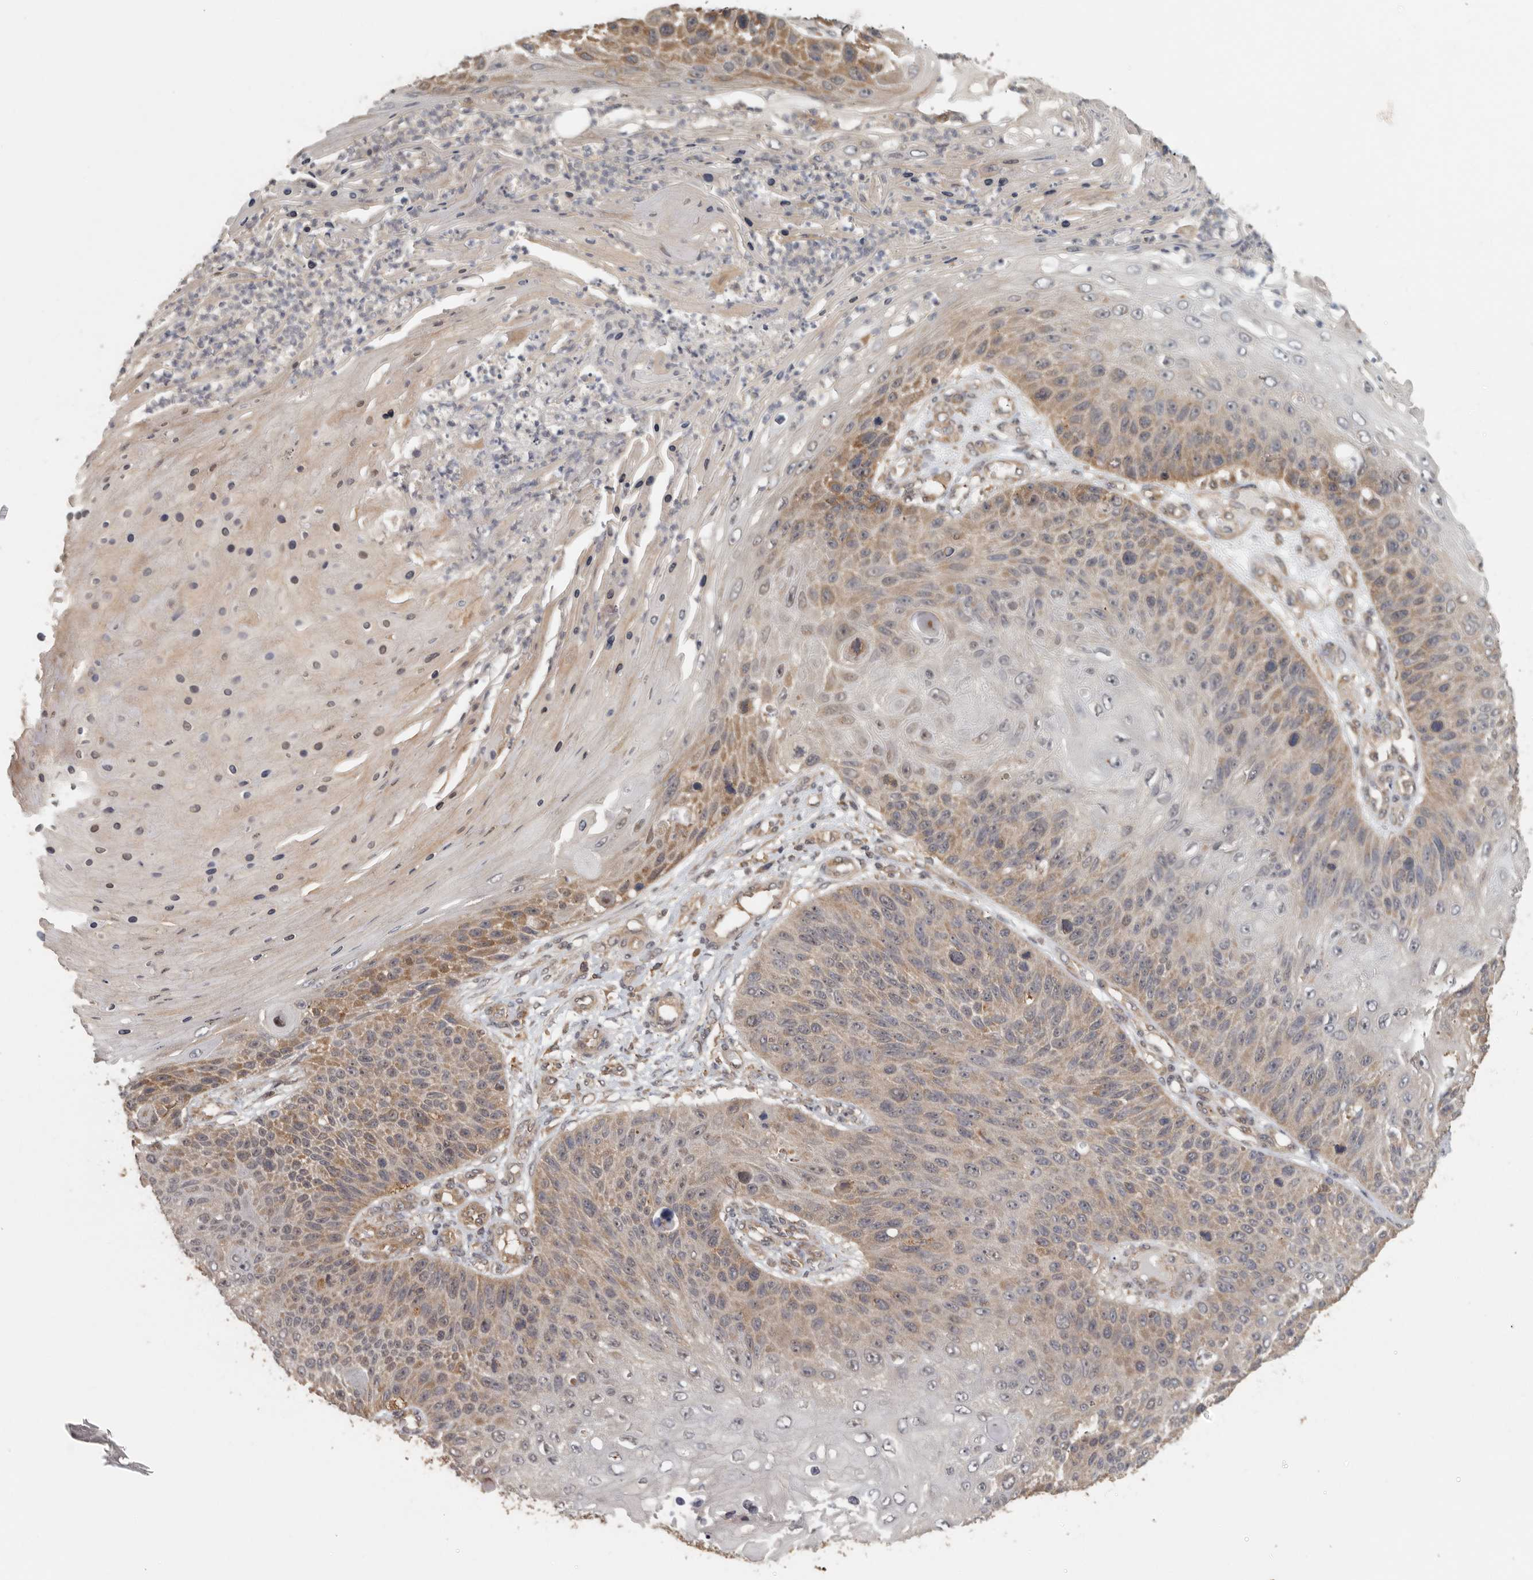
{"staining": {"intensity": "moderate", "quantity": "25%-75%", "location": "cytoplasmic/membranous"}, "tissue": "skin cancer", "cell_type": "Tumor cells", "image_type": "cancer", "snomed": [{"axis": "morphology", "description": "Squamous cell carcinoma, NOS"}, {"axis": "topography", "description": "Skin"}], "caption": "Squamous cell carcinoma (skin) tissue reveals moderate cytoplasmic/membranous positivity in approximately 25%-75% of tumor cells", "gene": "CCT8", "patient": {"sex": "female", "age": 88}}